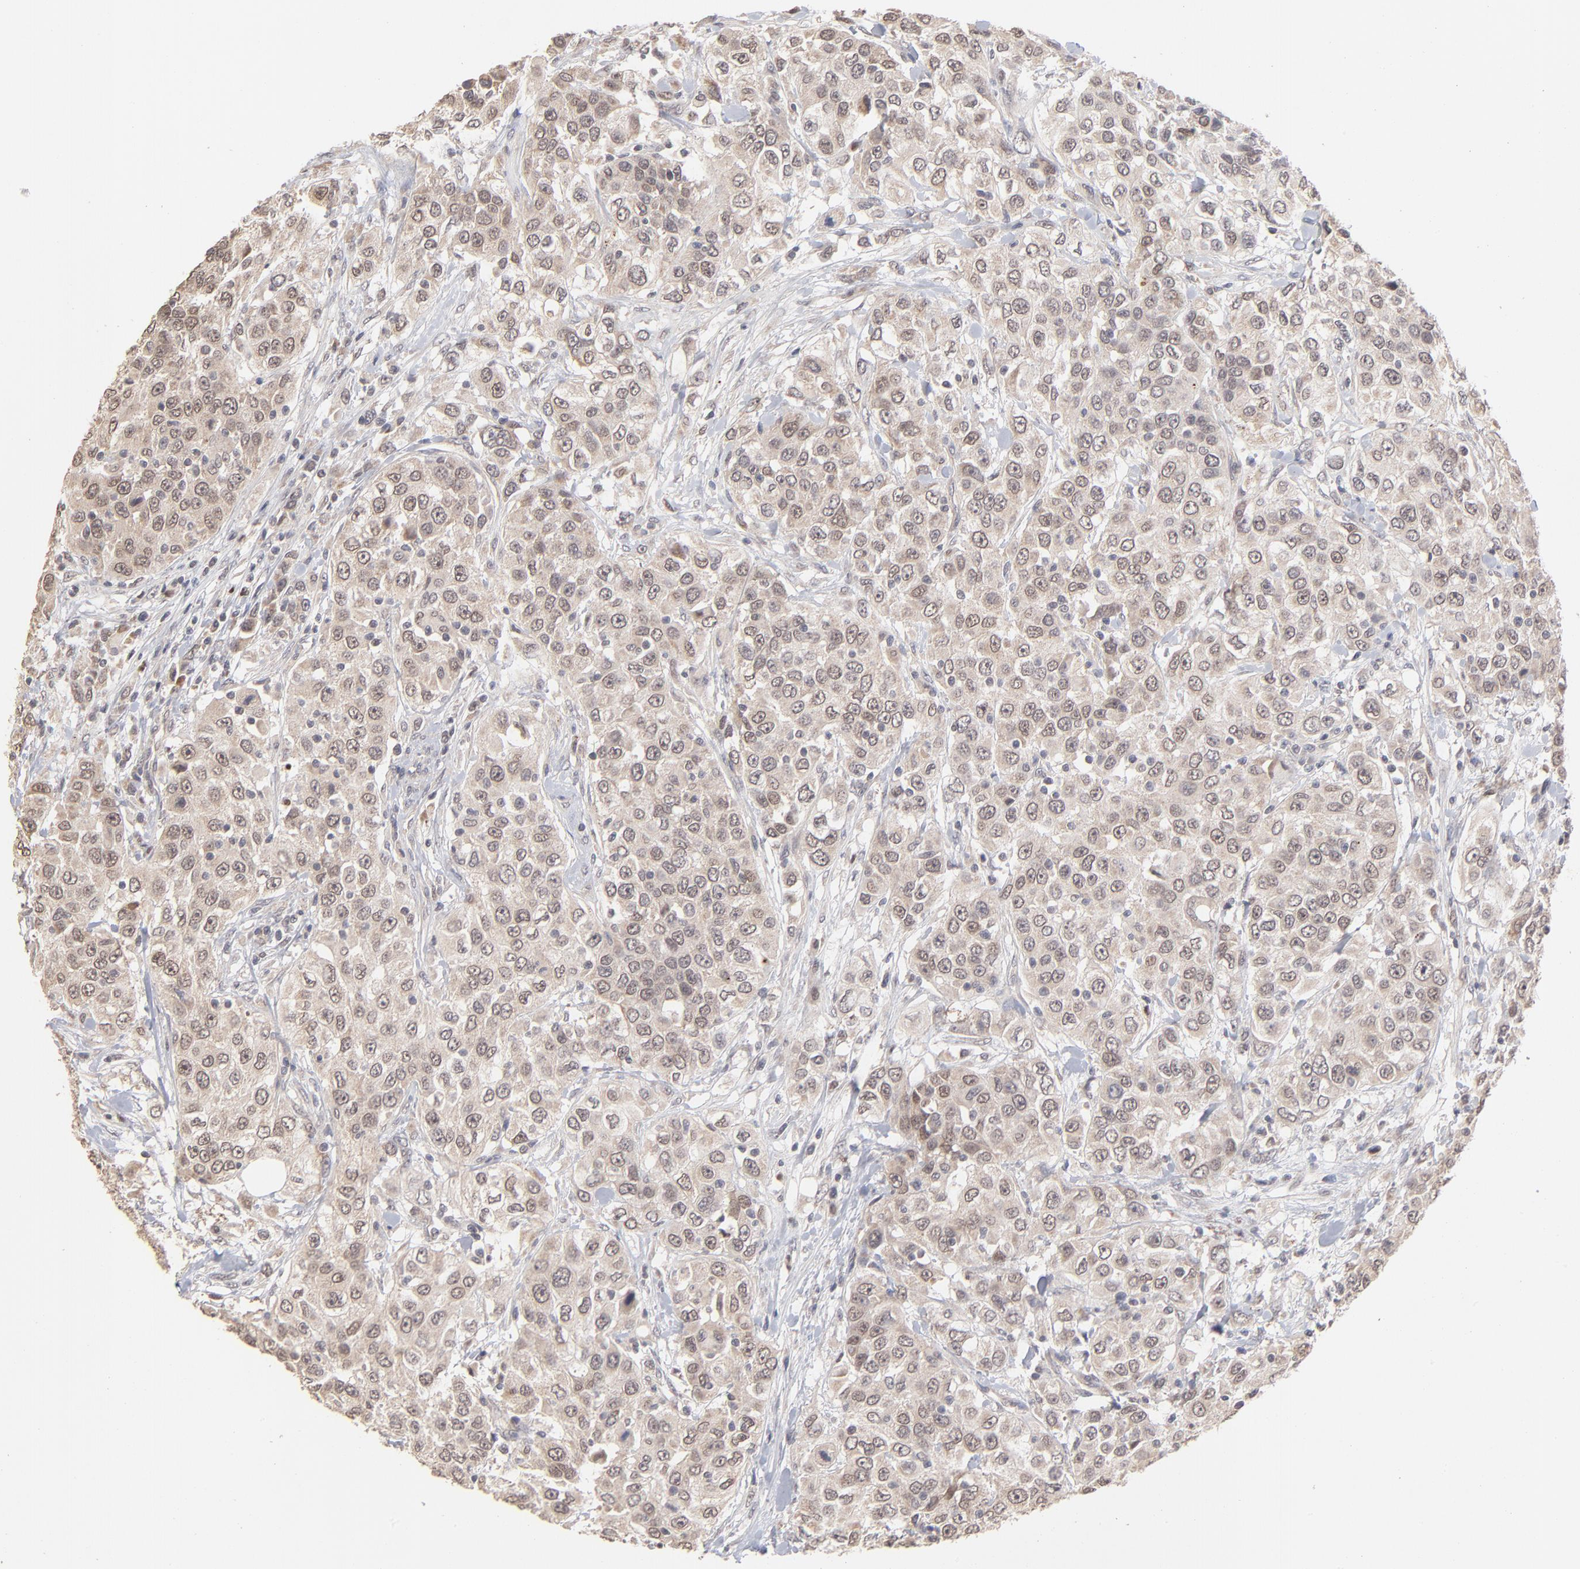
{"staining": {"intensity": "weak", "quantity": "25%-75%", "location": "cytoplasmic/membranous,nuclear"}, "tissue": "urothelial cancer", "cell_type": "Tumor cells", "image_type": "cancer", "snomed": [{"axis": "morphology", "description": "Urothelial carcinoma, High grade"}, {"axis": "topography", "description": "Urinary bladder"}], "caption": "A low amount of weak cytoplasmic/membranous and nuclear positivity is seen in approximately 25%-75% of tumor cells in urothelial cancer tissue.", "gene": "MSL2", "patient": {"sex": "female", "age": 80}}